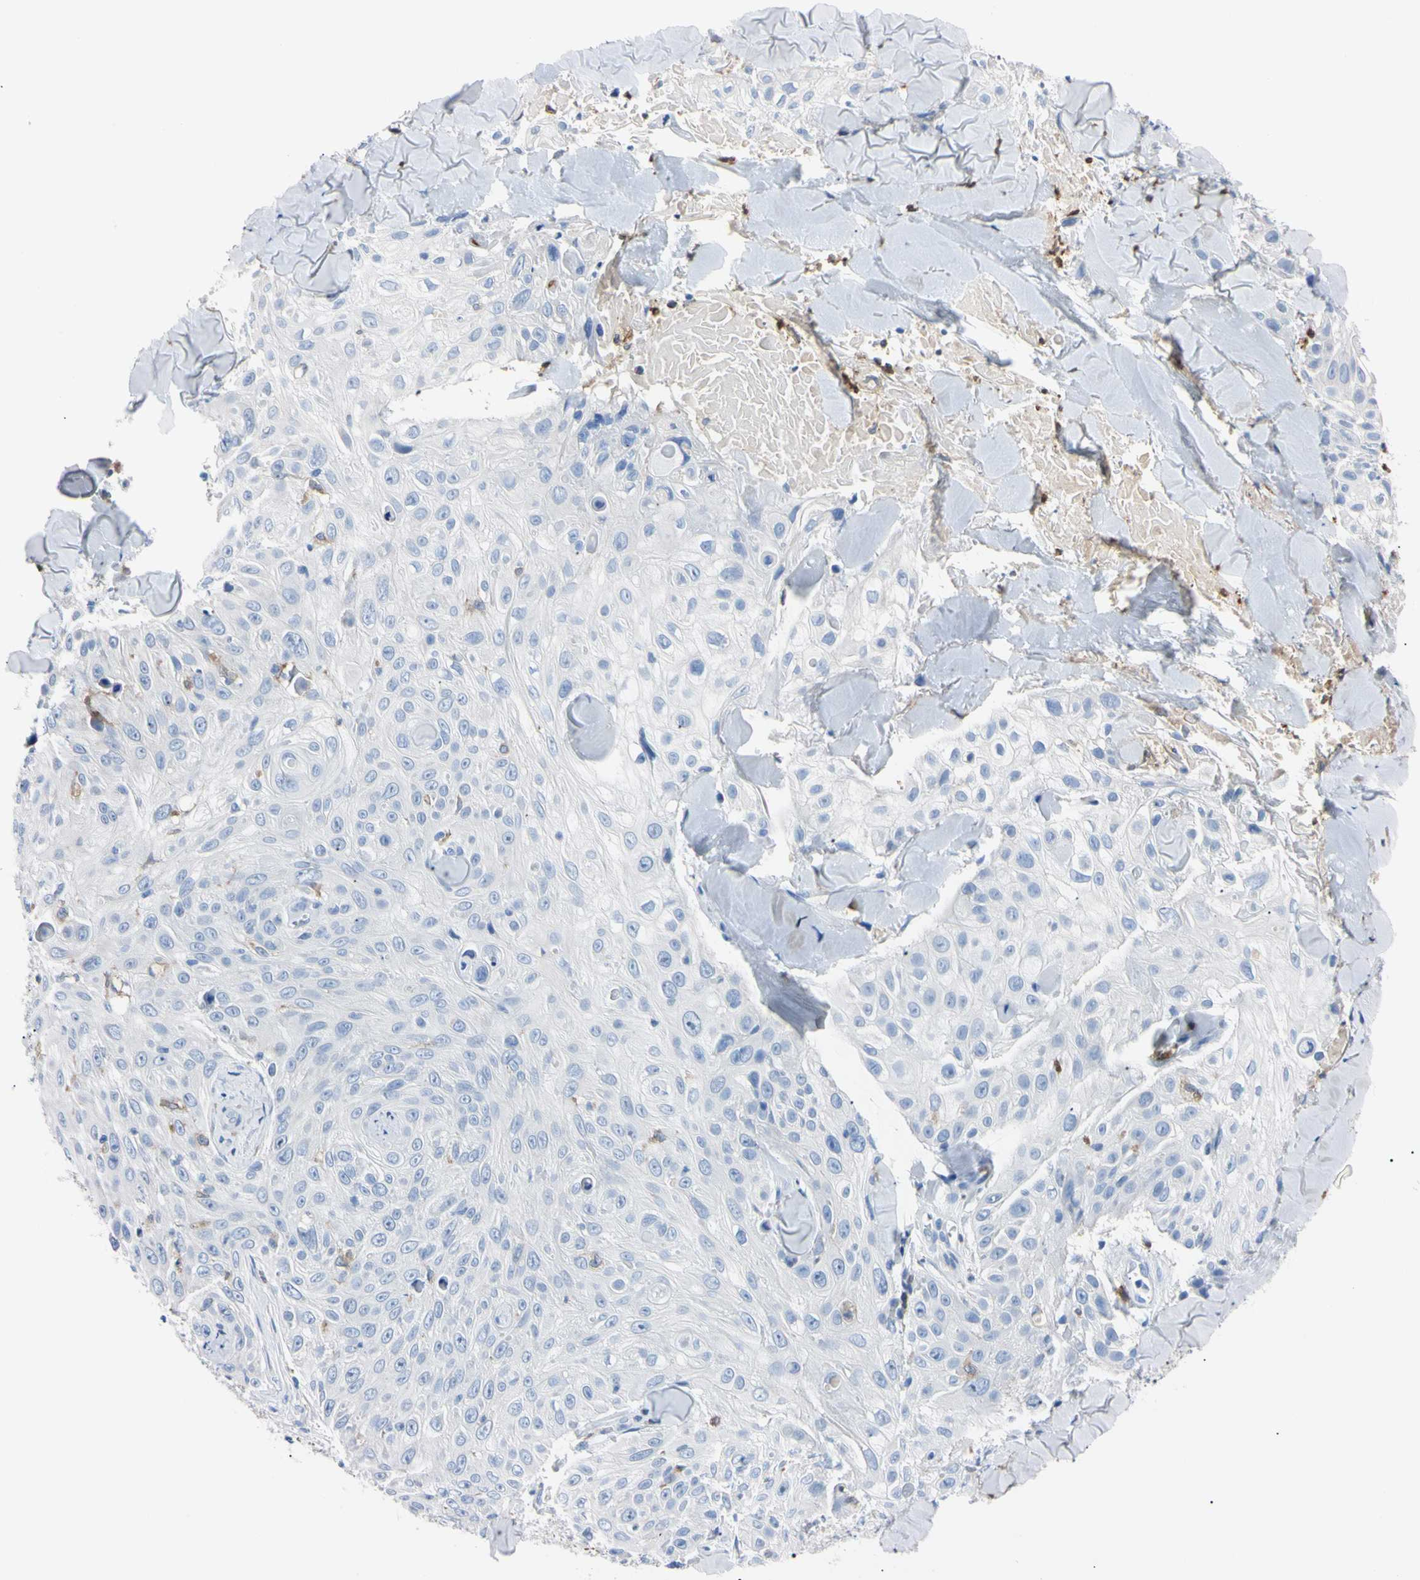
{"staining": {"intensity": "negative", "quantity": "none", "location": "none"}, "tissue": "skin cancer", "cell_type": "Tumor cells", "image_type": "cancer", "snomed": [{"axis": "morphology", "description": "Squamous cell carcinoma, NOS"}, {"axis": "topography", "description": "Skin"}], "caption": "Tumor cells are negative for brown protein staining in skin squamous cell carcinoma. Brightfield microscopy of immunohistochemistry (IHC) stained with DAB (3,3'-diaminobenzidine) (brown) and hematoxylin (blue), captured at high magnification.", "gene": "NCF4", "patient": {"sex": "male", "age": 86}}